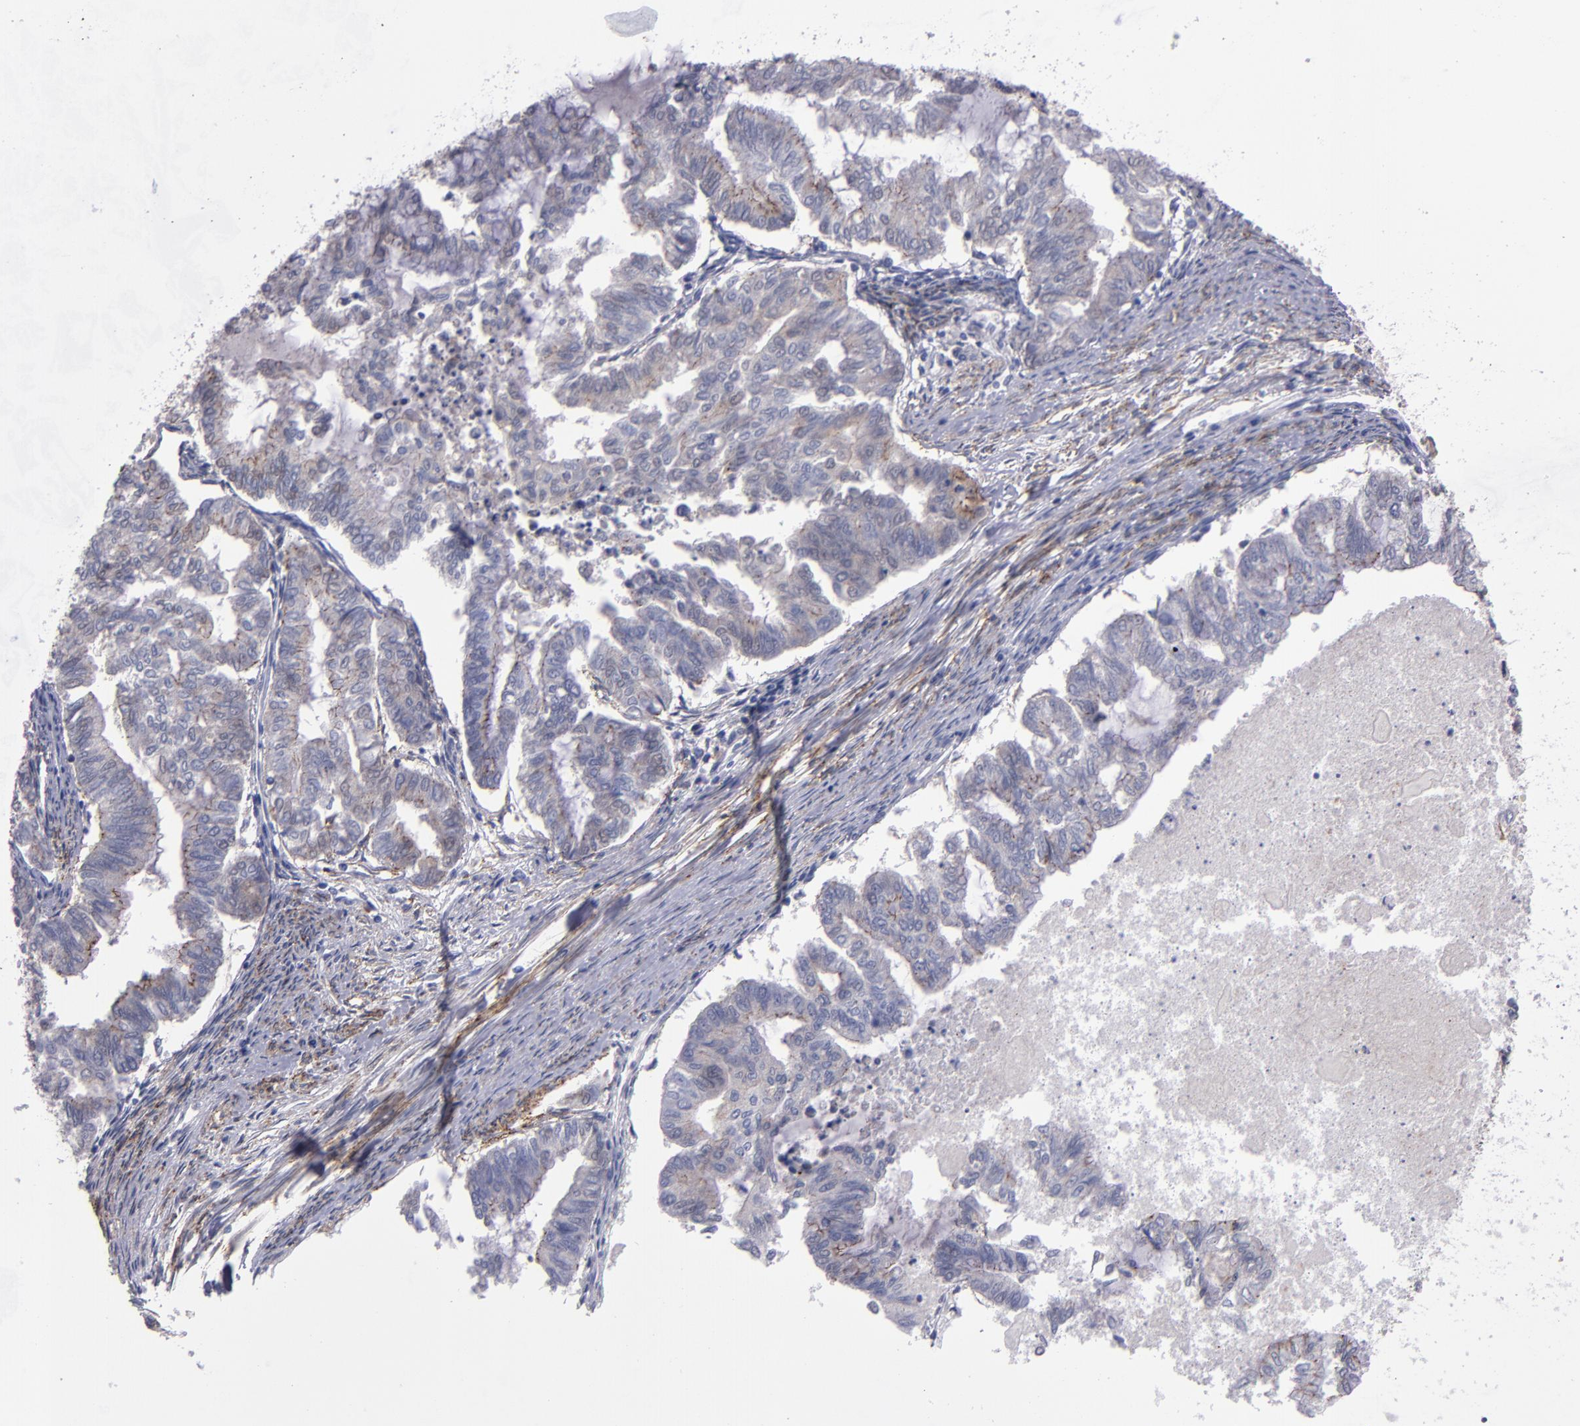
{"staining": {"intensity": "weak", "quantity": "25%-75%", "location": "cytoplasmic/membranous"}, "tissue": "endometrial cancer", "cell_type": "Tumor cells", "image_type": "cancer", "snomed": [{"axis": "morphology", "description": "Adenocarcinoma, NOS"}, {"axis": "topography", "description": "Endometrium"}], "caption": "IHC (DAB (3,3'-diaminobenzidine)) staining of human endometrial cancer (adenocarcinoma) reveals weak cytoplasmic/membranous protein staining in approximately 25%-75% of tumor cells. (DAB IHC, brown staining for protein, blue staining for nuclei).", "gene": "CDH3", "patient": {"sex": "female", "age": 79}}